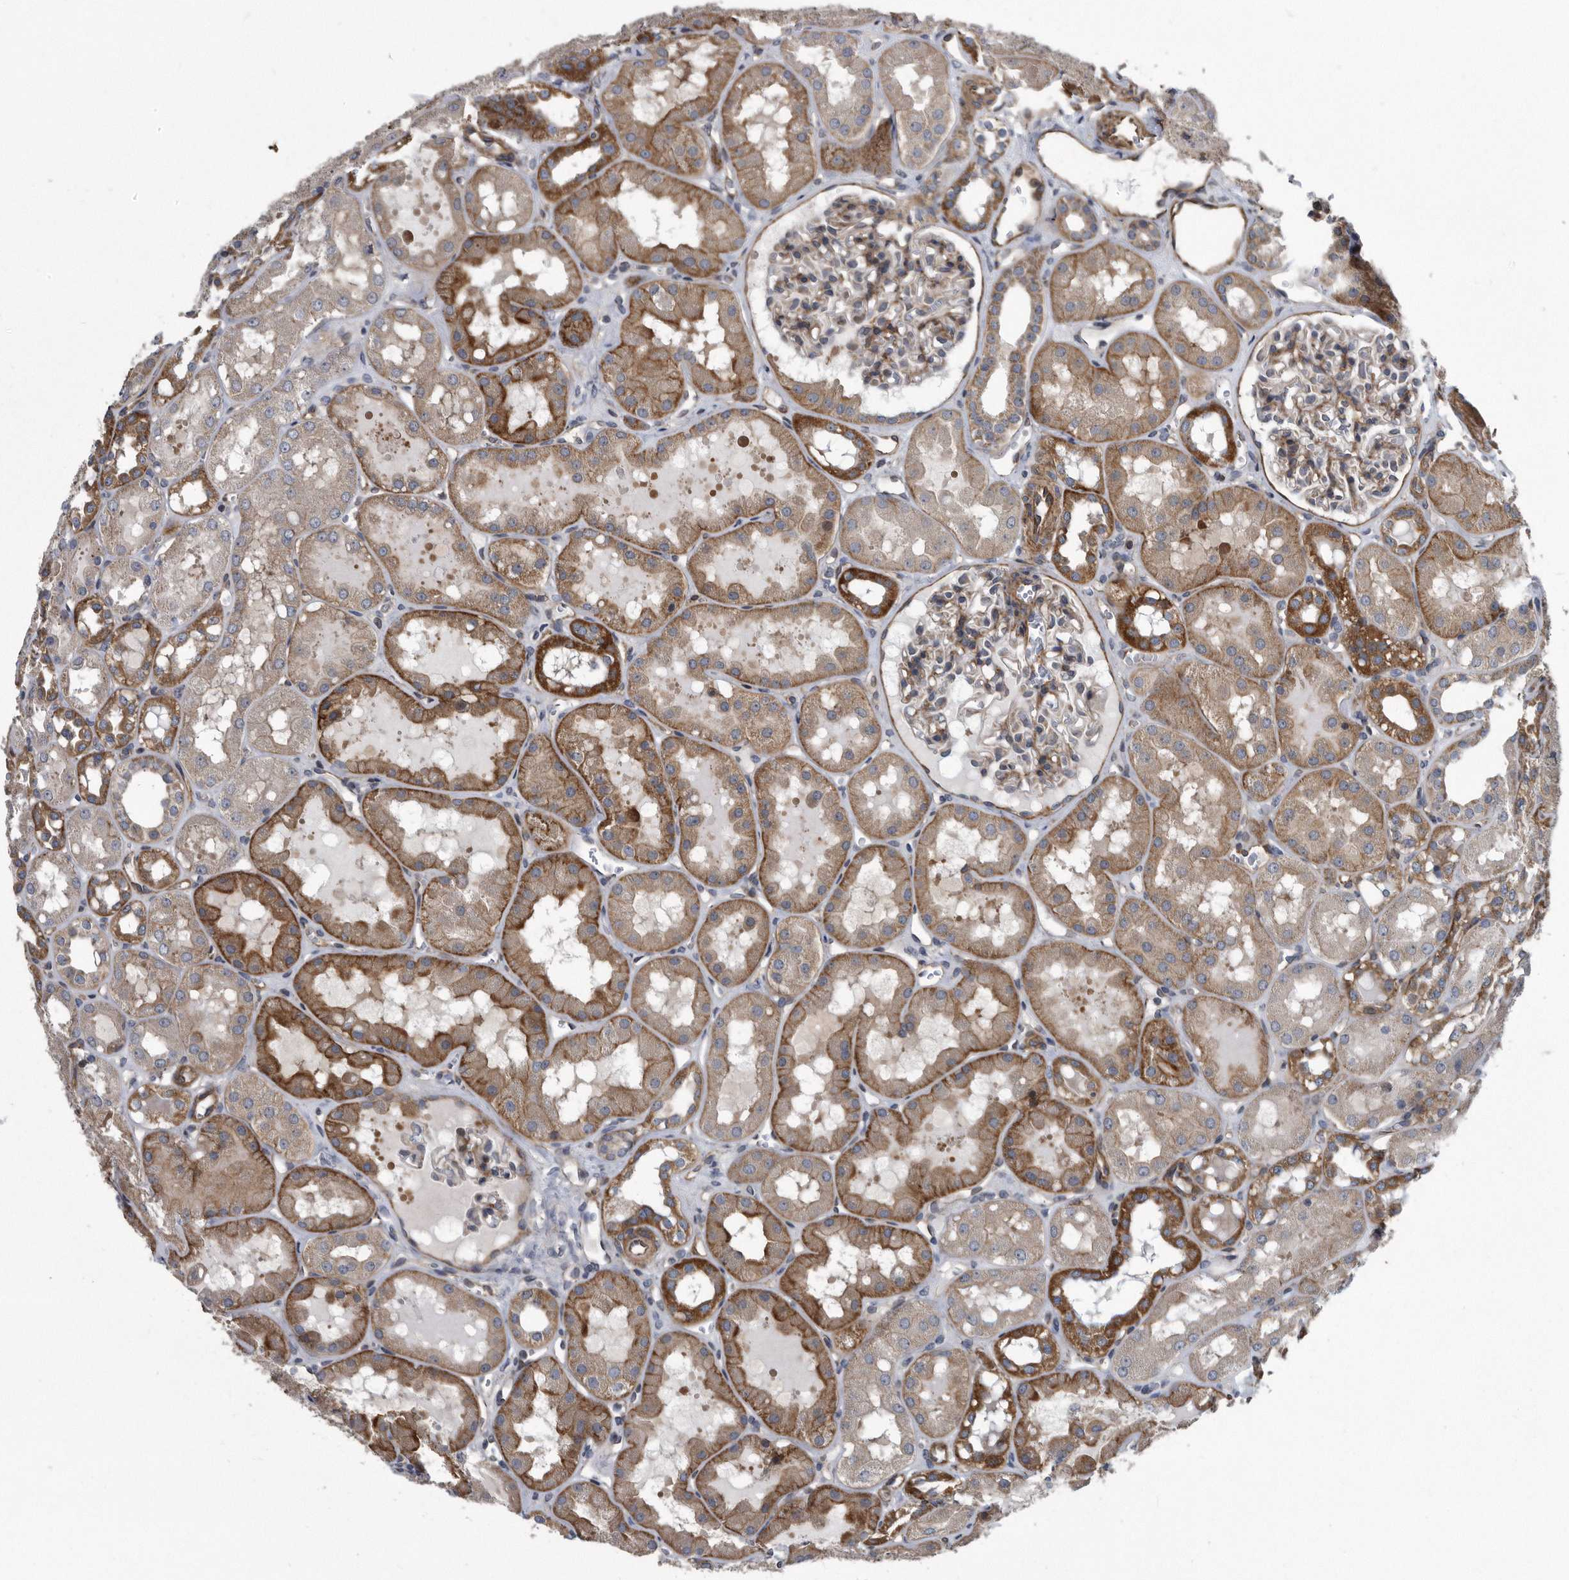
{"staining": {"intensity": "weak", "quantity": "<25%", "location": "cytoplasmic/membranous"}, "tissue": "kidney", "cell_type": "Cells in glomeruli", "image_type": "normal", "snomed": [{"axis": "morphology", "description": "Normal tissue, NOS"}, {"axis": "topography", "description": "Kidney"}], "caption": "A high-resolution micrograph shows IHC staining of benign kidney, which demonstrates no significant staining in cells in glomeruli.", "gene": "ARMCX1", "patient": {"sex": "male", "age": 16}}